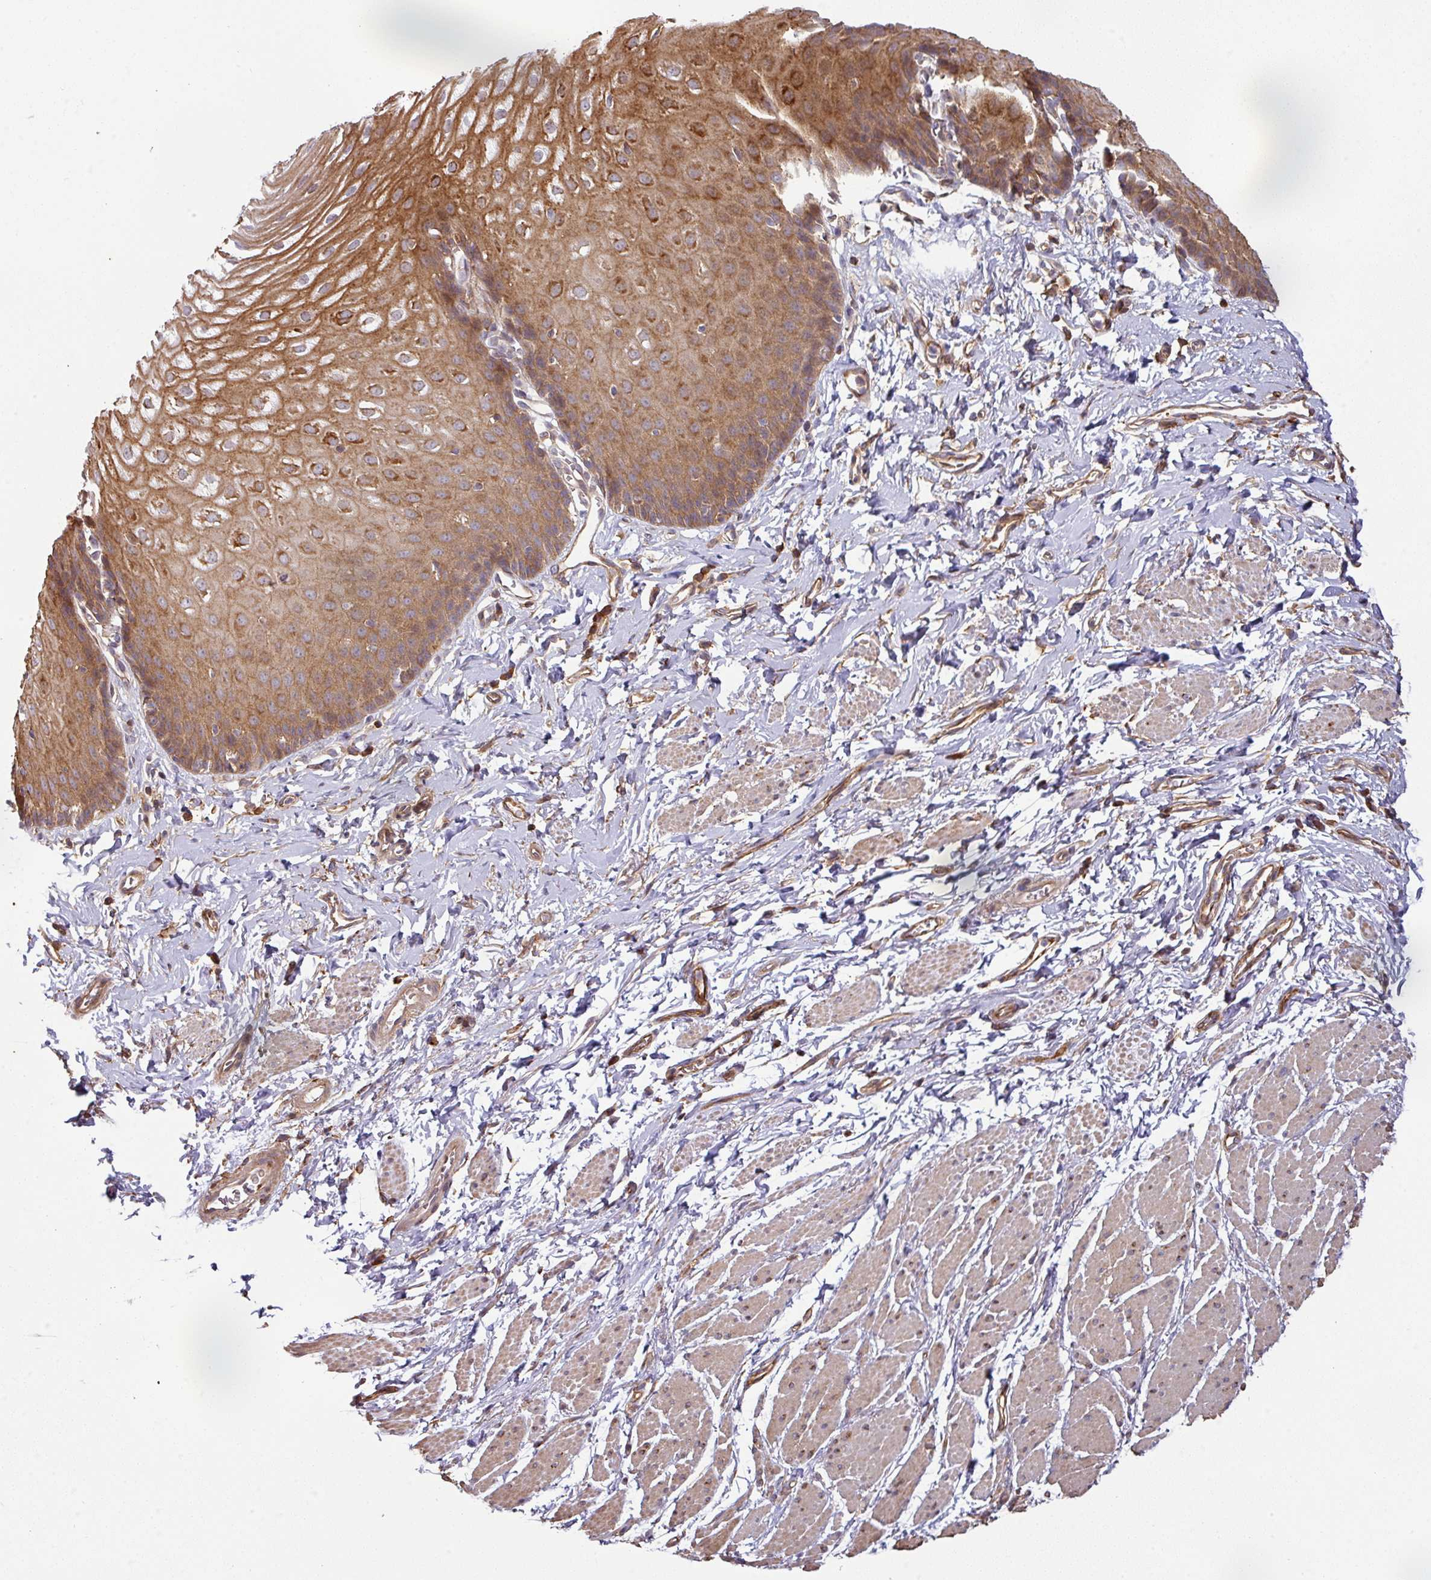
{"staining": {"intensity": "moderate", "quantity": ">75%", "location": "cytoplasmic/membranous"}, "tissue": "esophagus", "cell_type": "Squamous epithelial cells", "image_type": "normal", "snomed": [{"axis": "morphology", "description": "Normal tissue, NOS"}, {"axis": "topography", "description": "Esophagus"}], "caption": "Immunohistochemistry photomicrograph of unremarkable esophagus stained for a protein (brown), which demonstrates medium levels of moderate cytoplasmic/membranous staining in about >75% of squamous epithelial cells.", "gene": "CASP2", "patient": {"sex": "male", "age": 70}}